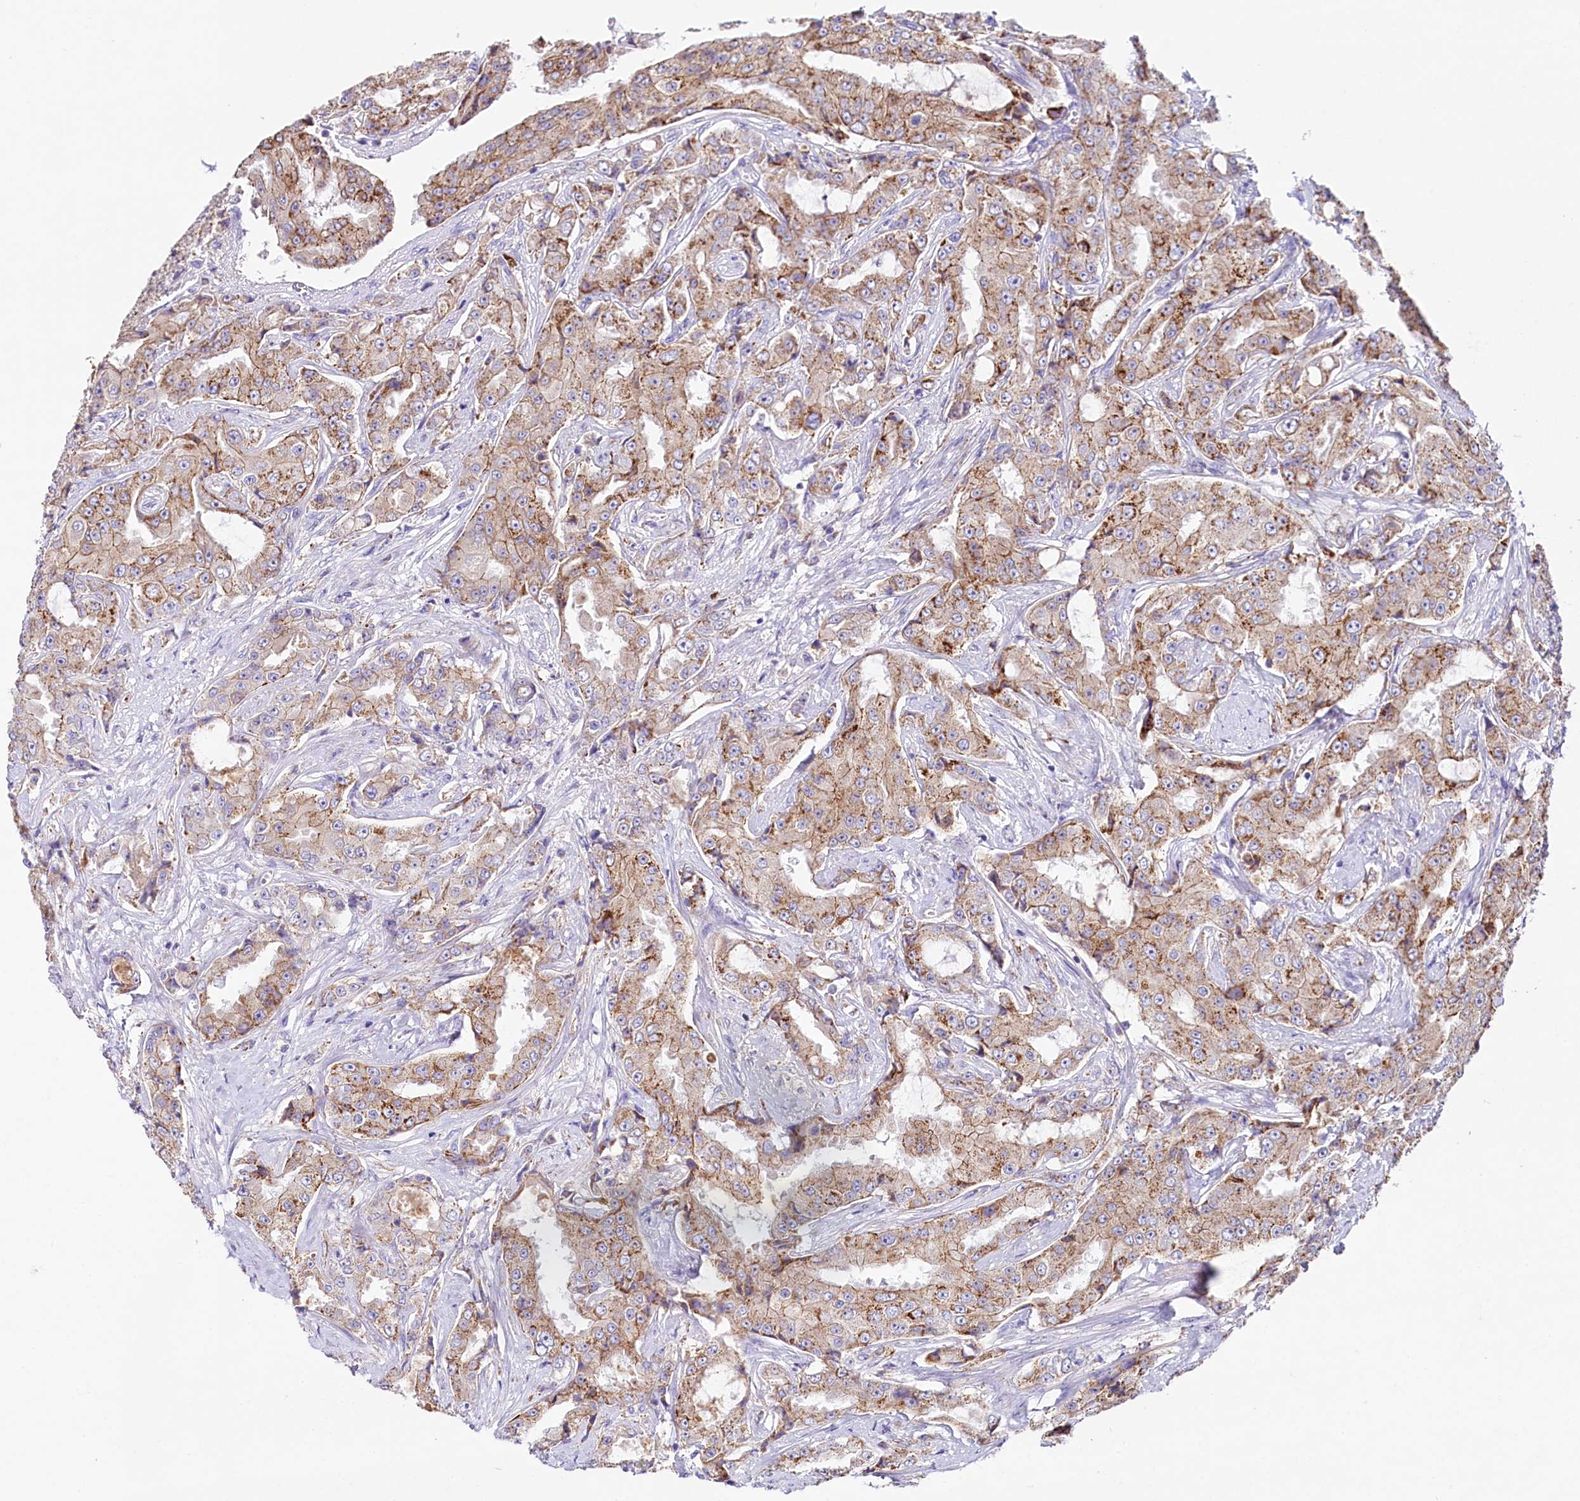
{"staining": {"intensity": "strong", "quantity": "25%-75%", "location": "cytoplasmic/membranous"}, "tissue": "prostate cancer", "cell_type": "Tumor cells", "image_type": "cancer", "snomed": [{"axis": "morphology", "description": "Adenocarcinoma, High grade"}, {"axis": "topography", "description": "Prostate"}], "caption": "IHC photomicrograph of neoplastic tissue: prostate cancer stained using immunohistochemistry exhibits high levels of strong protein expression localized specifically in the cytoplasmic/membranous of tumor cells, appearing as a cytoplasmic/membranous brown color.", "gene": "SACM1L", "patient": {"sex": "male", "age": 73}}